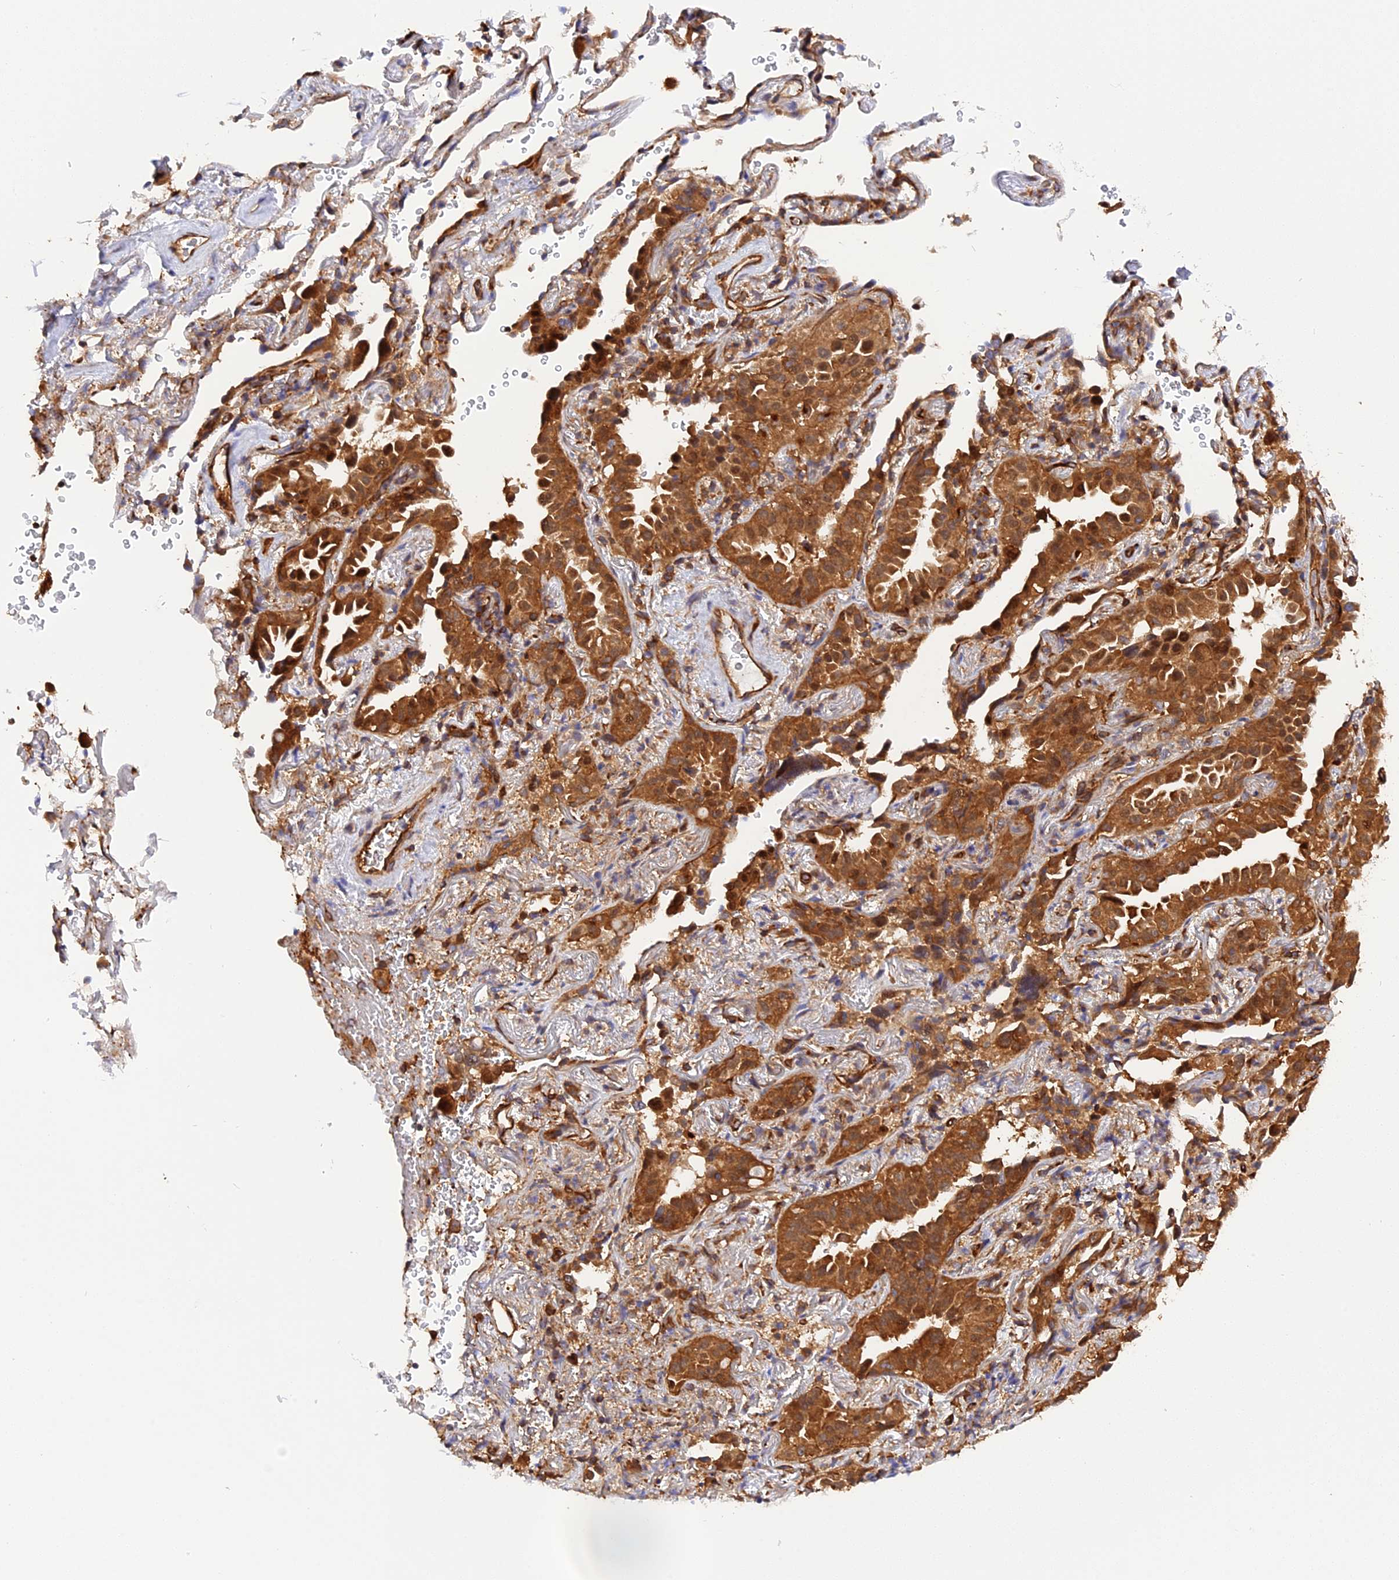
{"staining": {"intensity": "moderate", "quantity": ">75%", "location": "cytoplasmic/membranous,nuclear"}, "tissue": "lung cancer", "cell_type": "Tumor cells", "image_type": "cancer", "snomed": [{"axis": "morphology", "description": "Adenocarcinoma, NOS"}, {"axis": "topography", "description": "Lung"}], "caption": "DAB immunohistochemical staining of human lung cancer shows moderate cytoplasmic/membranous and nuclear protein staining in about >75% of tumor cells. (Stains: DAB in brown, nuclei in blue, Microscopy: brightfield microscopy at high magnification).", "gene": "C5orf22", "patient": {"sex": "female", "age": 69}}